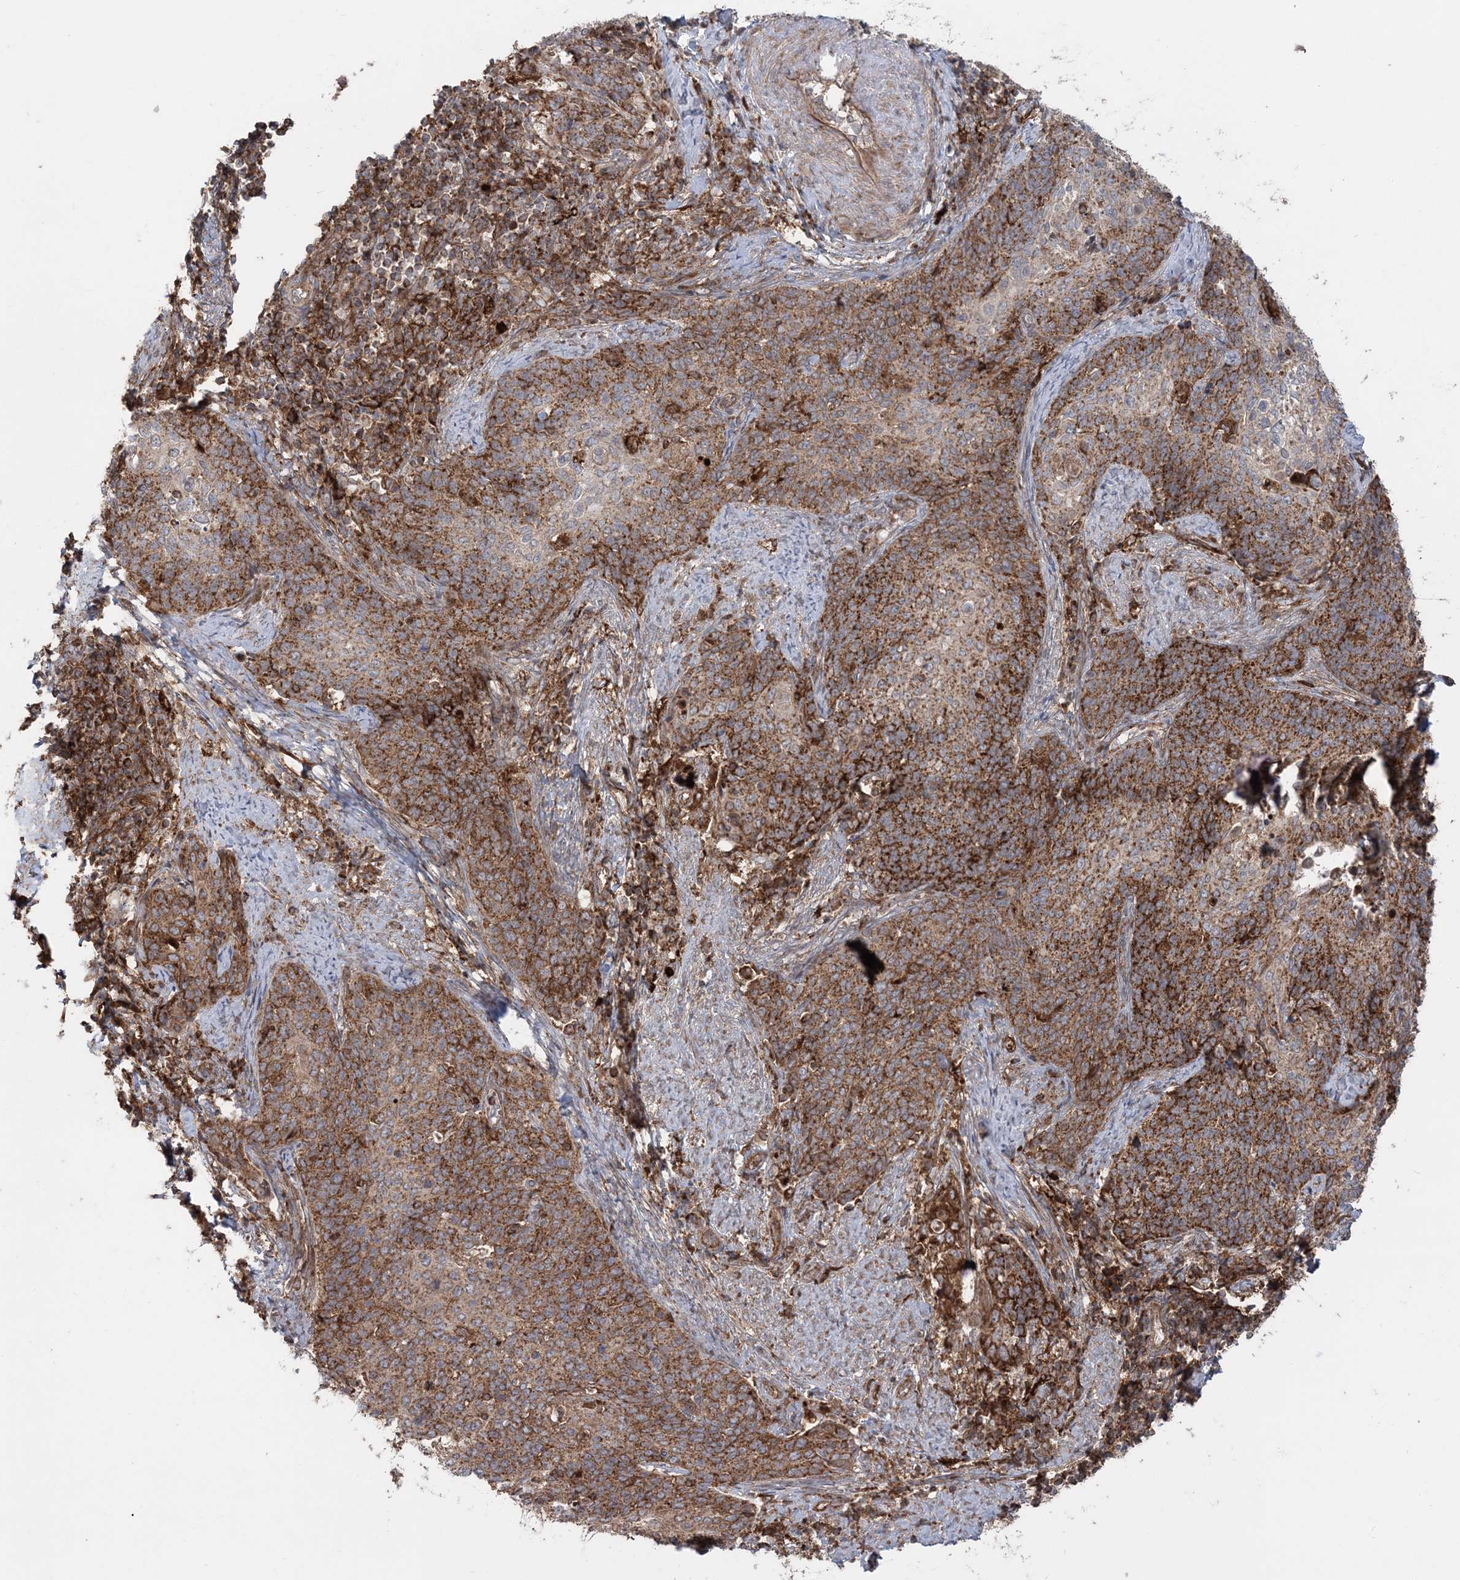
{"staining": {"intensity": "strong", "quantity": ">75%", "location": "cytoplasmic/membranous"}, "tissue": "cervical cancer", "cell_type": "Tumor cells", "image_type": "cancer", "snomed": [{"axis": "morphology", "description": "Squamous cell carcinoma, NOS"}, {"axis": "topography", "description": "Cervix"}], "caption": "Cervical cancer stained with DAB immunohistochemistry demonstrates high levels of strong cytoplasmic/membranous positivity in about >75% of tumor cells. Using DAB (3,3'-diaminobenzidine) (brown) and hematoxylin (blue) stains, captured at high magnification using brightfield microscopy.", "gene": "LRPPRC", "patient": {"sex": "female", "age": 39}}